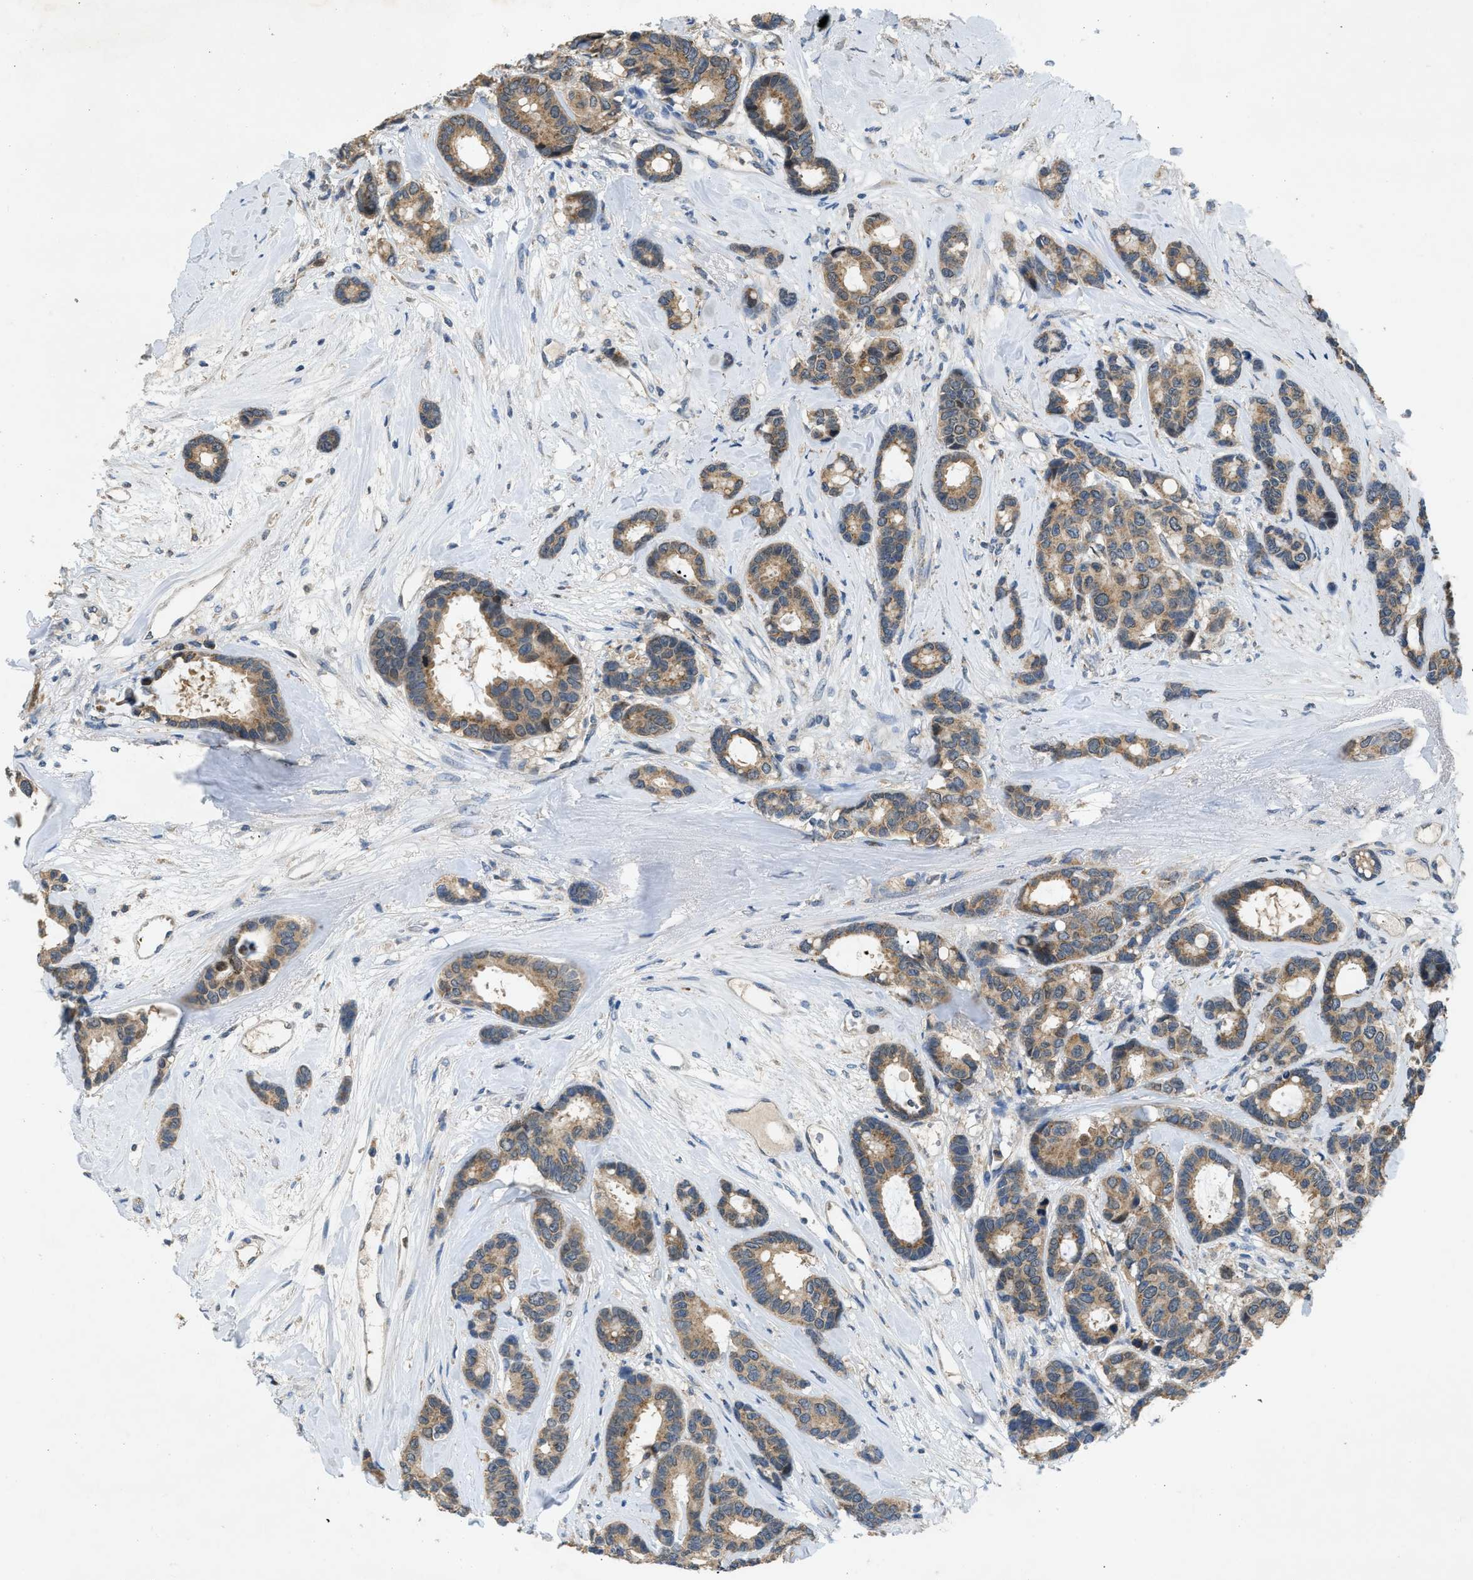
{"staining": {"intensity": "moderate", "quantity": ">75%", "location": "cytoplasmic/membranous"}, "tissue": "breast cancer", "cell_type": "Tumor cells", "image_type": "cancer", "snomed": [{"axis": "morphology", "description": "Duct carcinoma"}, {"axis": "topography", "description": "Breast"}], "caption": "An immunohistochemistry micrograph of tumor tissue is shown. Protein staining in brown labels moderate cytoplasmic/membranous positivity in breast cancer (infiltrating ductal carcinoma) within tumor cells. (DAB (3,3'-diaminobenzidine) IHC with brightfield microscopy, high magnification).", "gene": "TOMM34", "patient": {"sex": "female", "age": 87}}